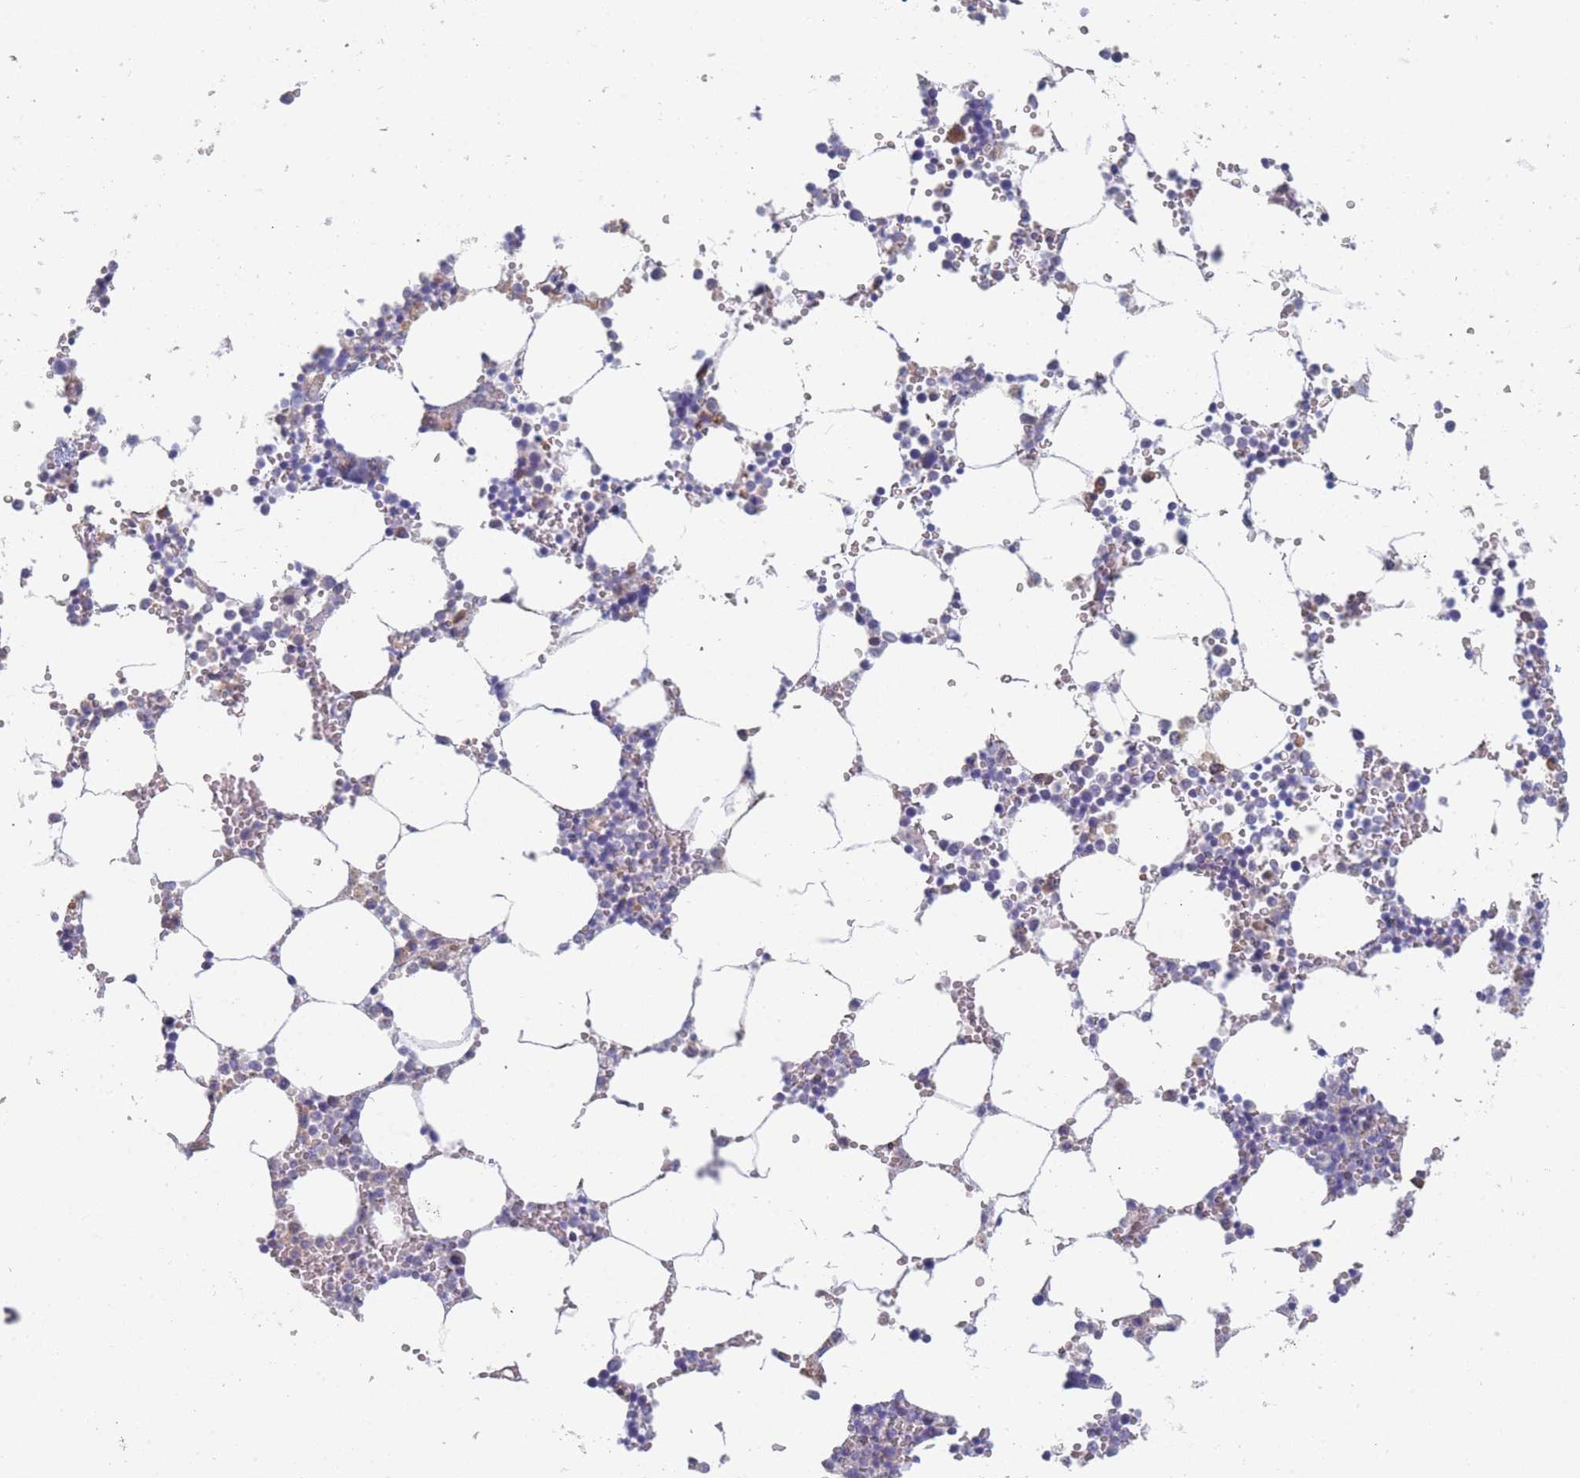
{"staining": {"intensity": "strong", "quantity": "<25%", "location": "cytoplasmic/membranous"}, "tissue": "bone marrow", "cell_type": "Hematopoietic cells", "image_type": "normal", "snomed": [{"axis": "morphology", "description": "Normal tissue, NOS"}, {"axis": "topography", "description": "Bone marrow"}], "caption": "Benign bone marrow displays strong cytoplasmic/membranous staining in approximately <25% of hematopoietic cells, visualized by immunohistochemistry. (DAB (3,3'-diaminobenzidine) = brown stain, brightfield microscopy at high magnification).", "gene": "TMED10", "patient": {"sex": "female", "age": 64}}